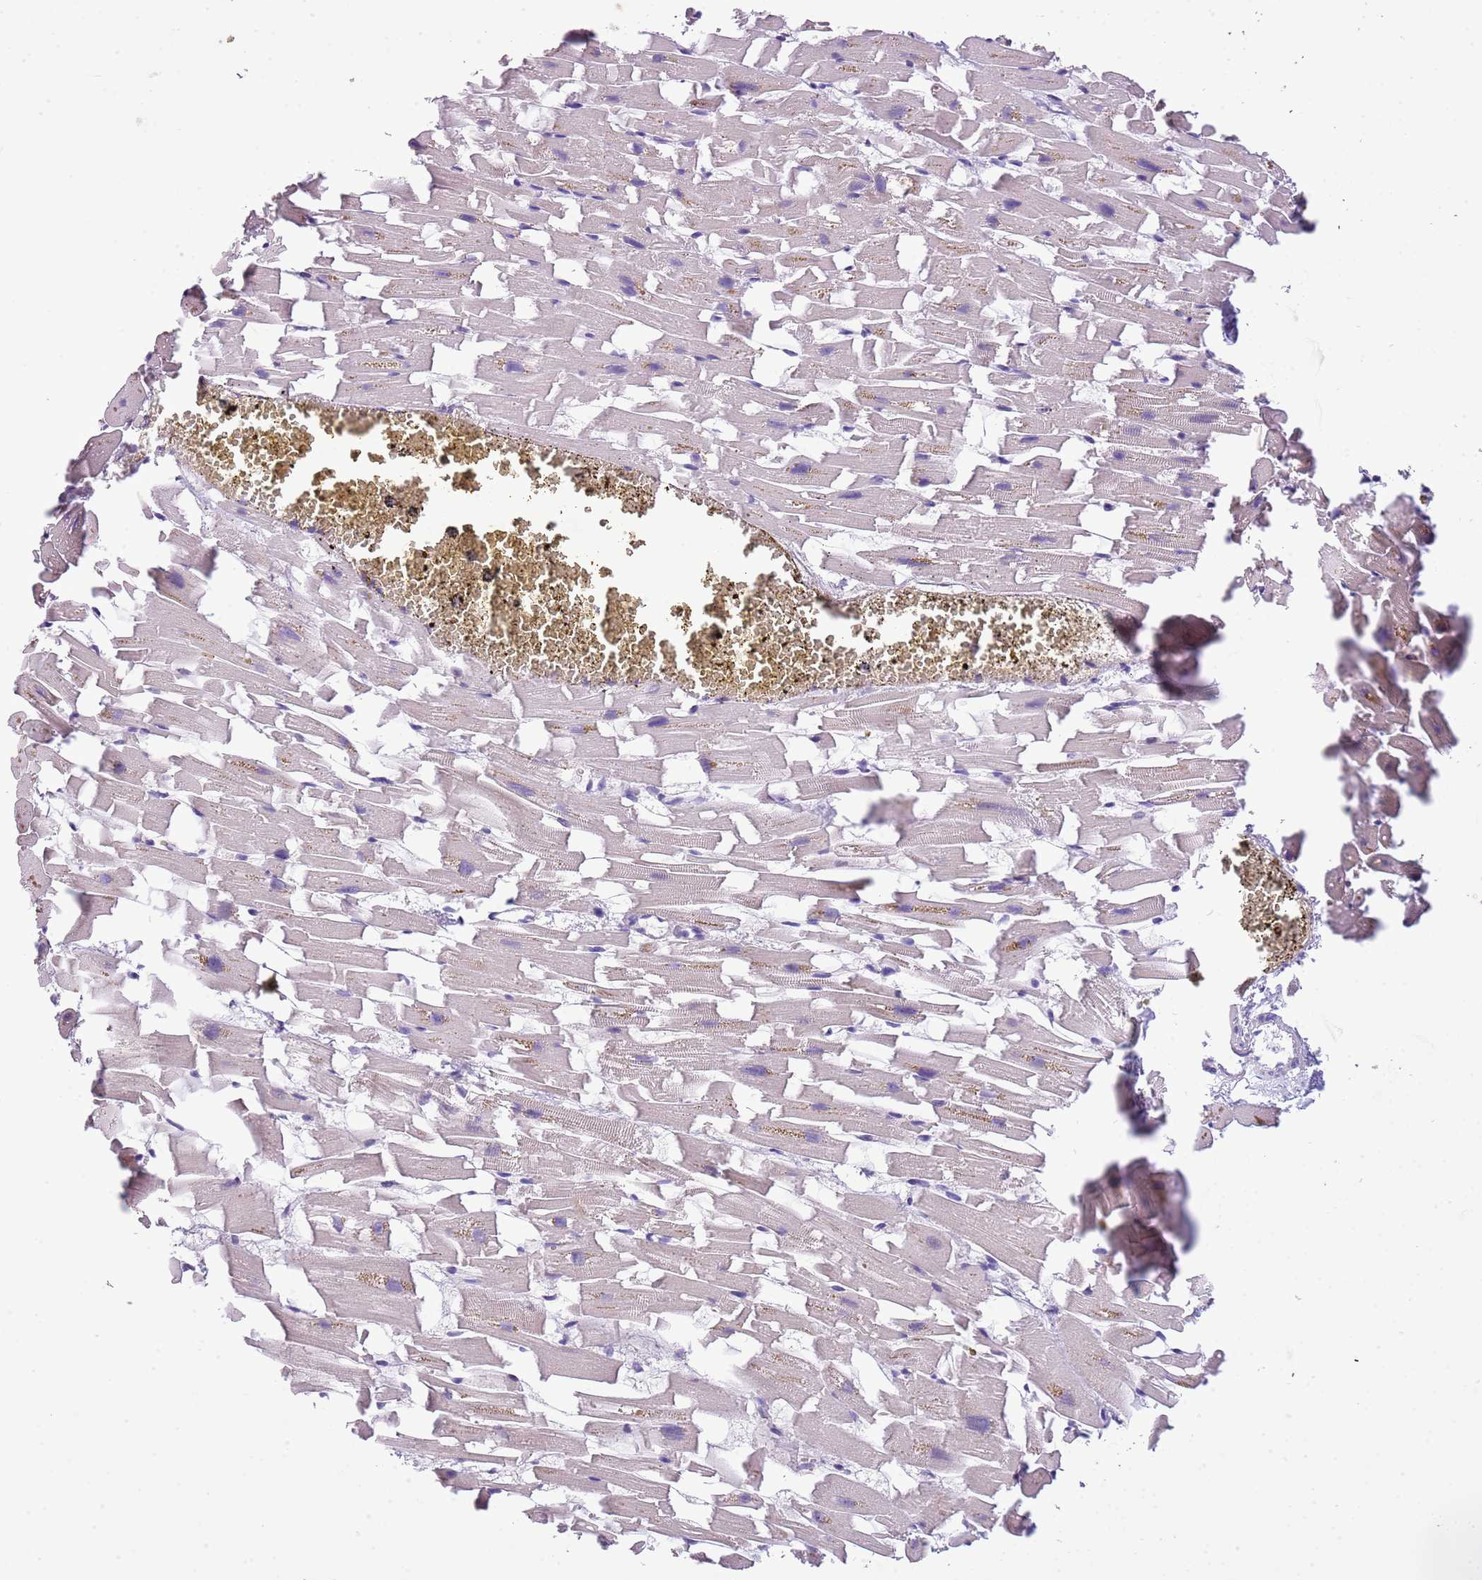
{"staining": {"intensity": "weak", "quantity": "25%-75%", "location": "cytoplasmic/membranous"}, "tissue": "heart muscle", "cell_type": "Cardiomyocytes", "image_type": "normal", "snomed": [{"axis": "morphology", "description": "Normal tissue, NOS"}, {"axis": "topography", "description": "Heart"}], "caption": "A photomicrograph showing weak cytoplasmic/membranous positivity in about 25%-75% of cardiomyocytes in unremarkable heart muscle, as visualized by brown immunohistochemical staining.", "gene": "SCAMP5", "patient": {"sex": "female", "age": 64}}